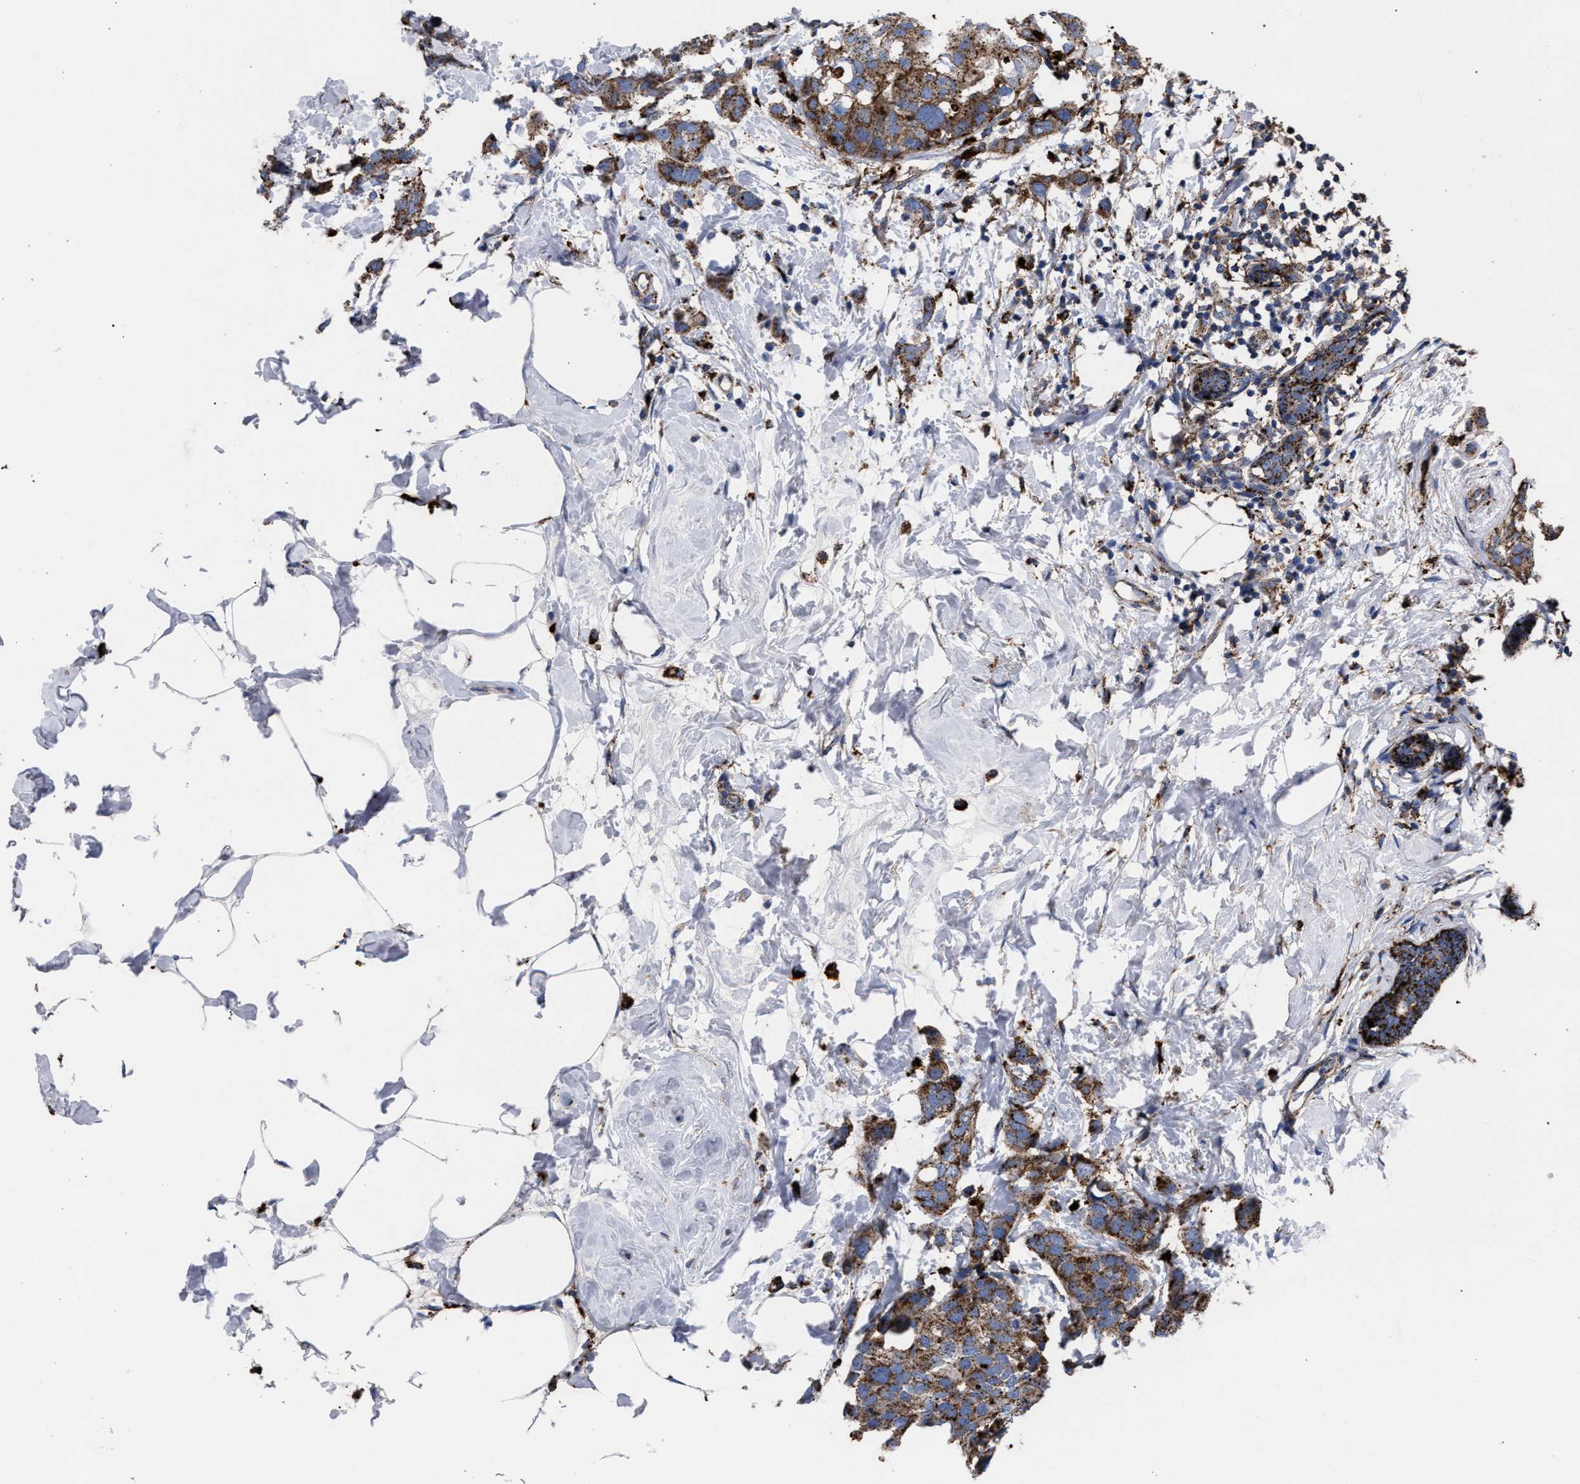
{"staining": {"intensity": "moderate", "quantity": ">75%", "location": "cytoplasmic/membranous"}, "tissue": "breast cancer", "cell_type": "Tumor cells", "image_type": "cancer", "snomed": [{"axis": "morphology", "description": "Normal tissue, NOS"}, {"axis": "morphology", "description": "Duct carcinoma"}, {"axis": "topography", "description": "Breast"}], "caption": "An immunohistochemistry histopathology image of tumor tissue is shown. Protein staining in brown highlights moderate cytoplasmic/membranous positivity in breast cancer within tumor cells.", "gene": "PPT1", "patient": {"sex": "female", "age": 50}}